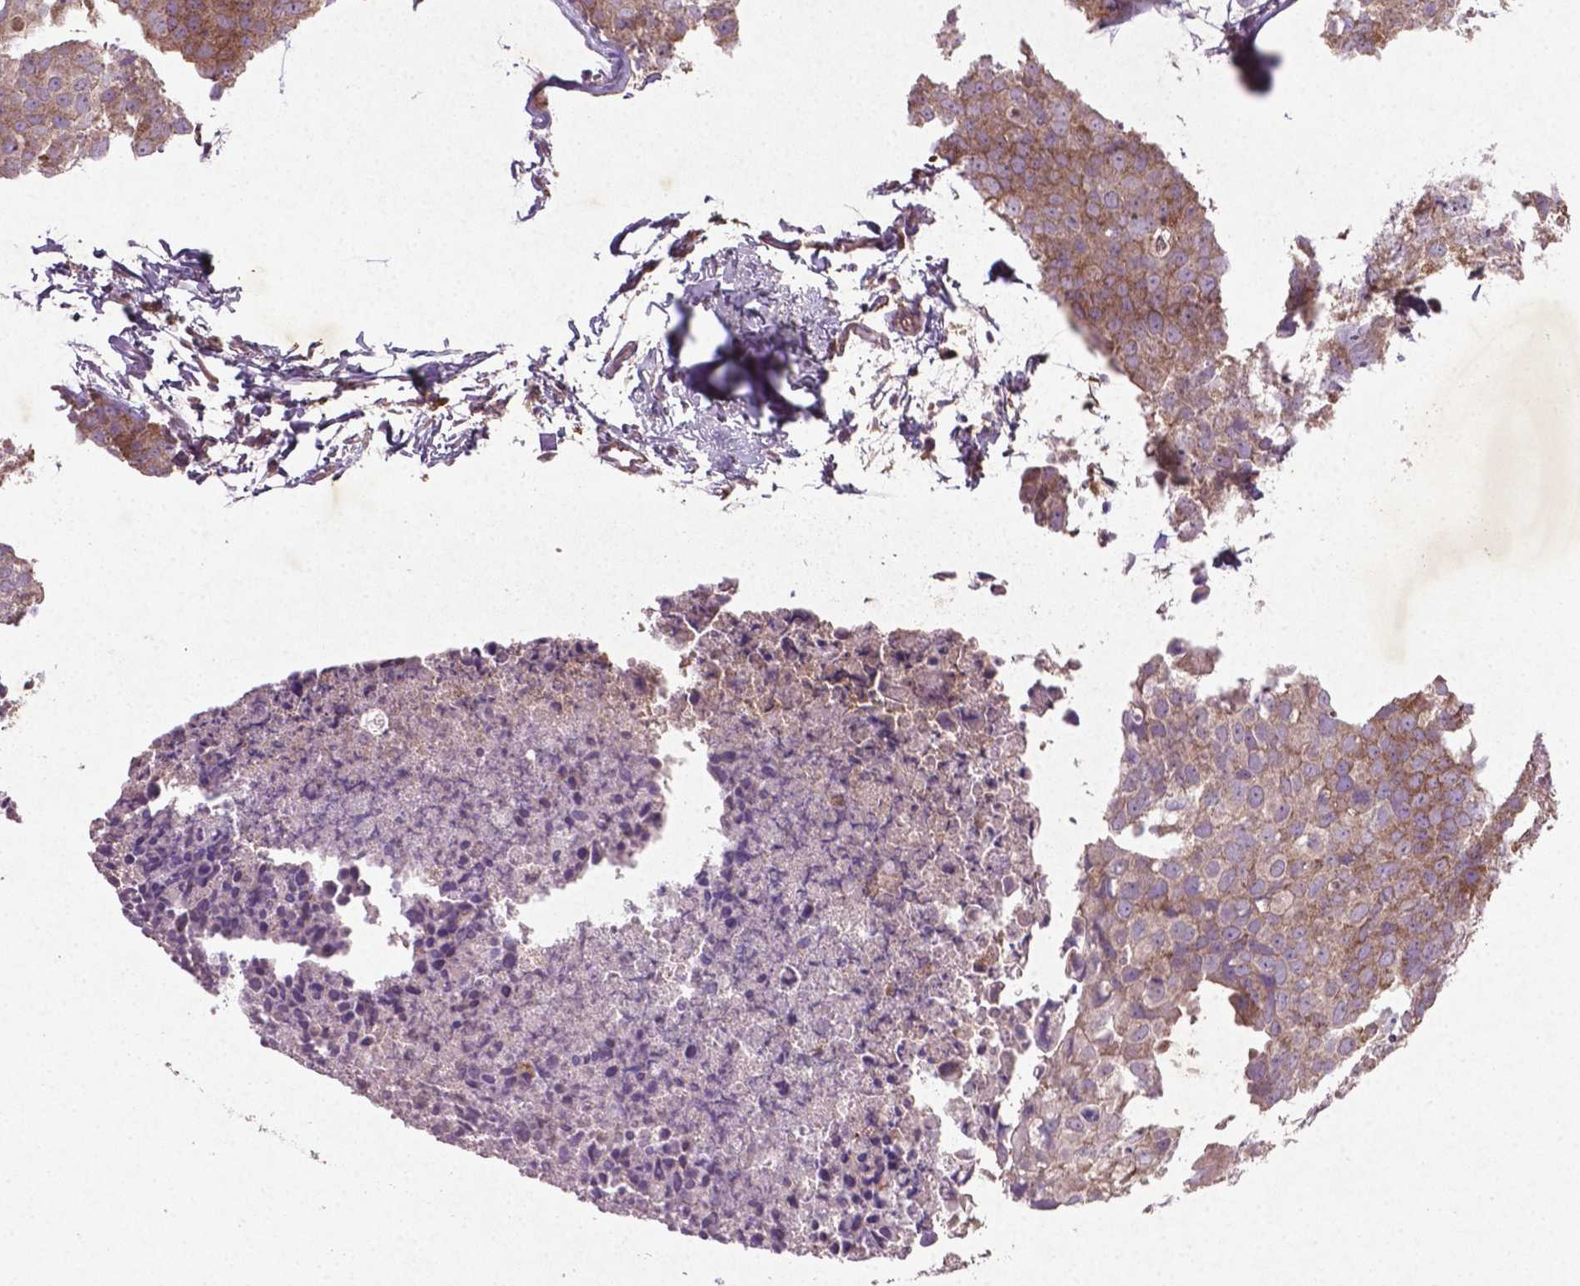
{"staining": {"intensity": "moderate", "quantity": ">75%", "location": "cytoplasmic/membranous"}, "tissue": "breast cancer", "cell_type": "Tumor cells", "image_type": "cancer", "snomed": [{"axis": "morphology", "description": "Duct carcinoma"}, {"axis": "topography", "description": "Breast"}], "caption": "Moderate cytoplasmic/membranous protein expression is present in approximately >75% of tumor cells in intraductal carcinoma (breast). (Brightfield microscopy of DAB IHC at high magnification).", "gene": "MTOR", "patient": {"sex": "female", "age": 38}}